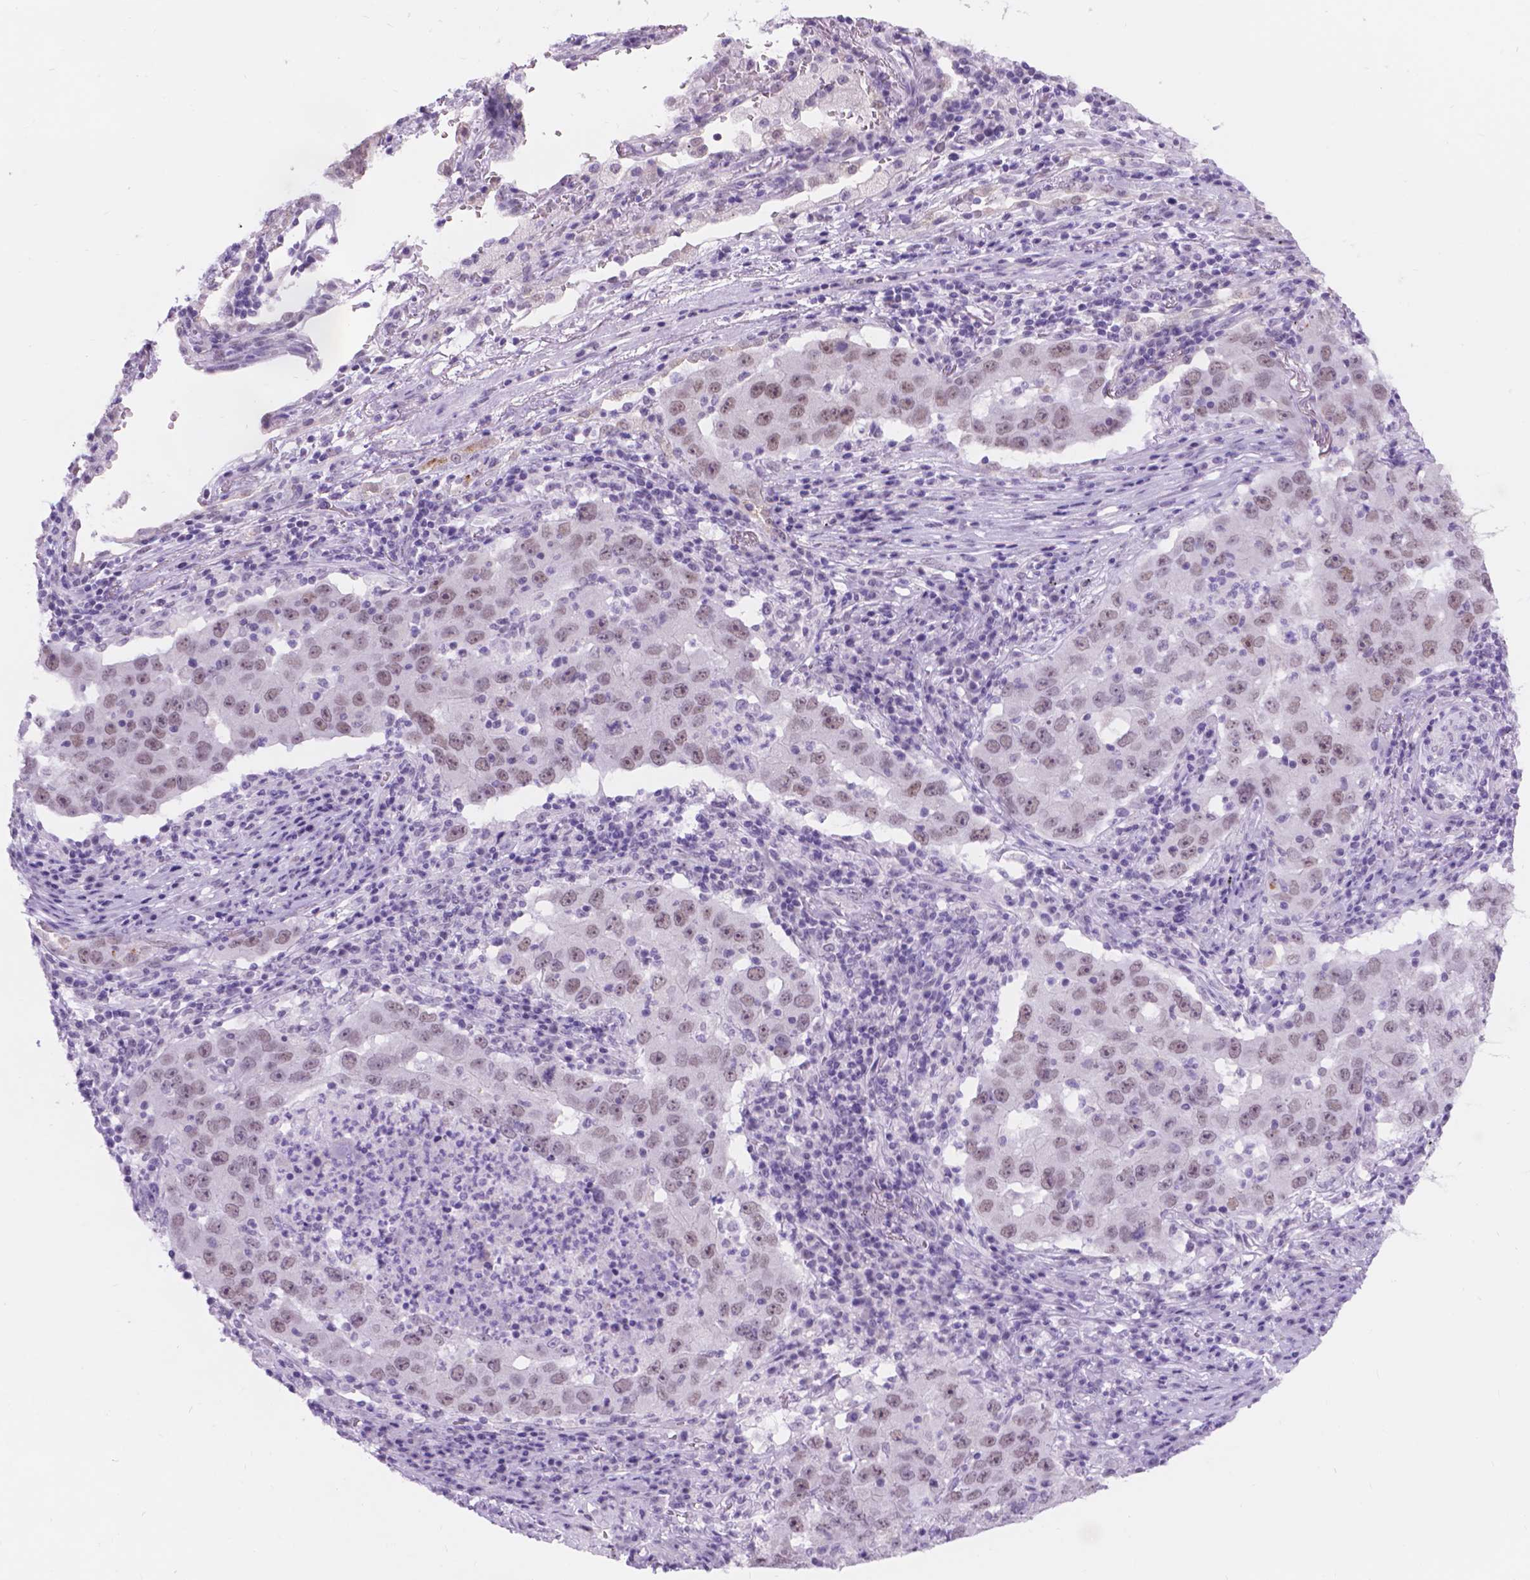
{"staining": {"intensity": "weak", "quantity": ">75%", "location": "nuclear"}, "tissue": "lung cancer", "cell_type": "Tumor cells", "image_type": "cancer", "snomed": [{"axis": "morphology", "description": "Adenocarcinoma, NOS"}, {"axis": "topography", "description": "Lung"}], "caption": "This photomicrograph exhibits immunohistochemistry staining of lung cancer (adenocarcinoma), with low weak nuclear positivity in approximately >75% of tumor cells.", "gene": "DCC", "patient": {"sex": "male", "age": 73}}